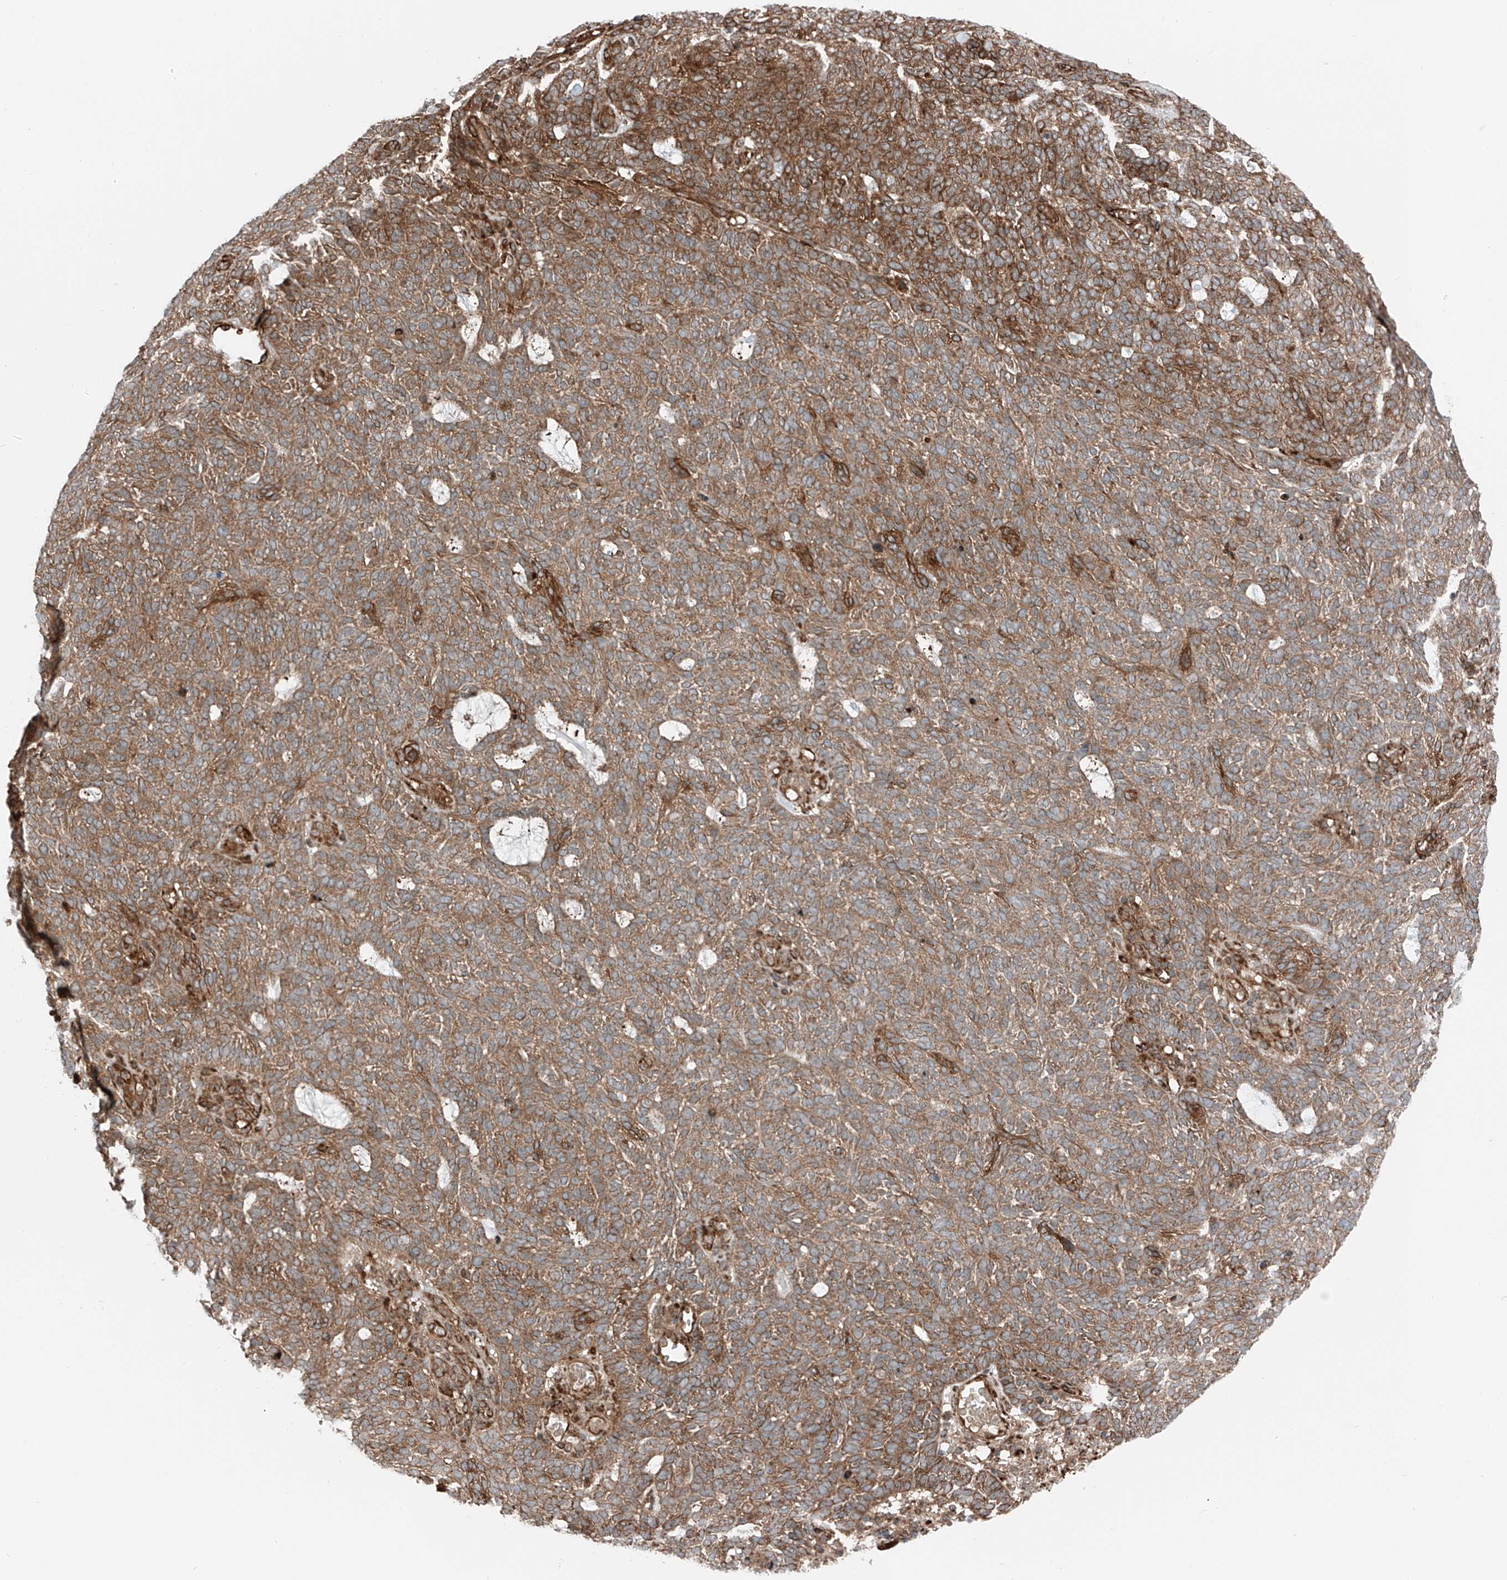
{"staining": {"intensity": "moderate", "quantity": ">75%", "location": "cytoplasmic/membranous"}, "tissue": "skin cancer", "cell_type": "Tumor cells", "image_type": "cancer", "snomed": [{"axis": "morphology", "description": "Squamous cell carcinoma, NOS"}, {"axis": "topography", "description": "Skin"}], "caption": "This histopathology image demonstrates immunohistochemistry staining of skin cancer (squamous cell carcinoma), with medium moderate cytoplasmic/membranous staining in about >75% of tumor cells.", "gene": "USP48", "patient": {"sex": "female", "age": 90}}